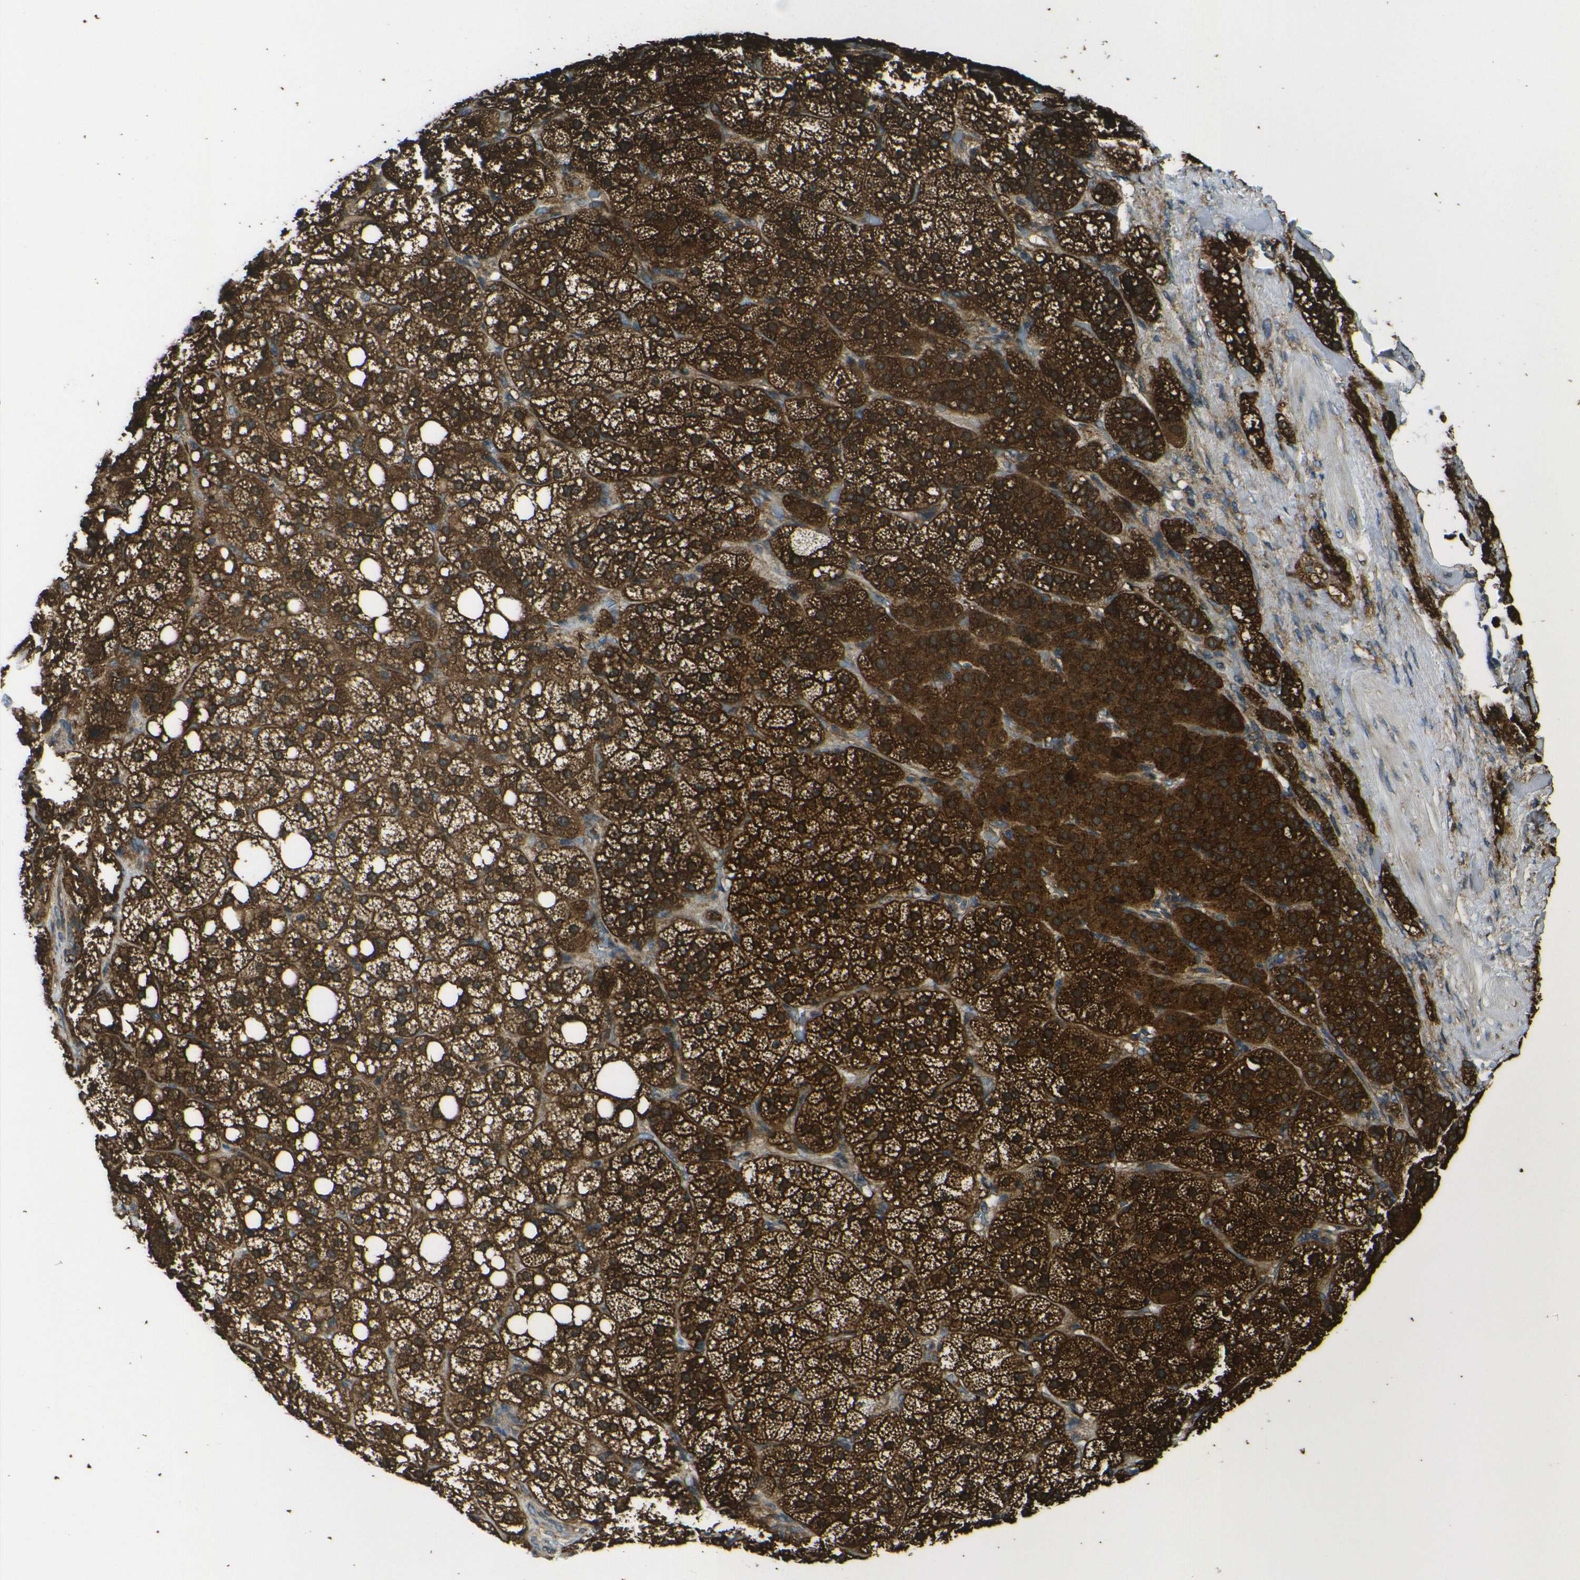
{"staining": {"intensity": "strong", "quantity": ">75%", "location": "cytoplasmic/membranous"}, "tissue": "adrenal gland", "cell_type": "Glandular cells", "image_type": "normal", "snomed": [{"axis": "morphology", "description": "Normal tissue, NOS"}, {"axis": "topography", "description": "Adrenal gland"}], "caption": "A brown stain labels strong cytoplasmic/membranous staining of a protein in glandular cells of benign human adrenal gland.", "gene": "RPSA", "patient": {"sex": "female", "age": 59}}